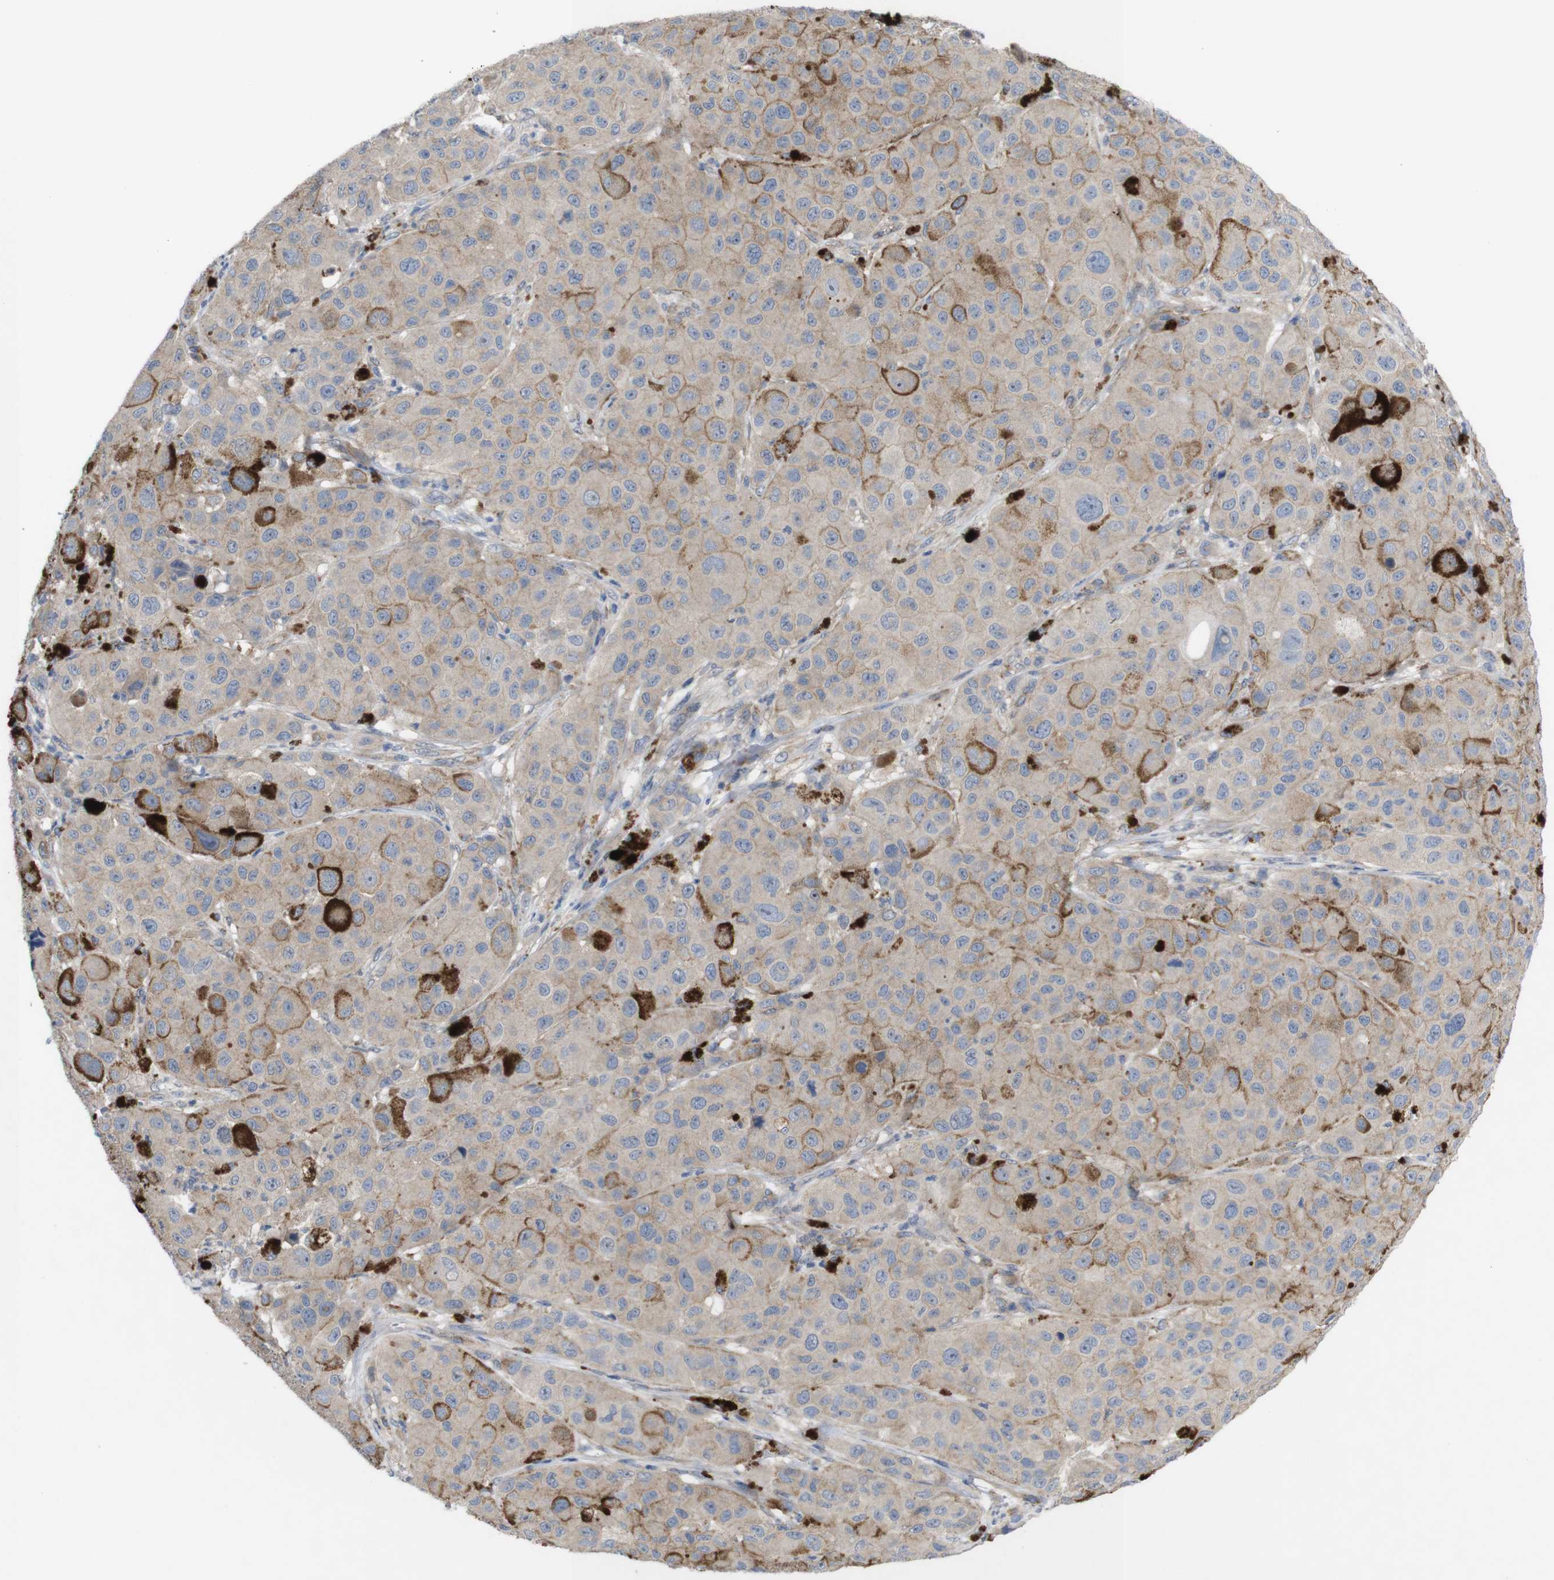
{"staining": {"intensity": "negative", "quantity": "none", "location": "none"}, "tissue": "melanoma", "cell_type": "Tumor cells", "image_type": "cancer", "snomed": [{"axis": "morphology", "description": "Malignant melanoma, NOS"}, {"axis": "topography", "description": "Skin"}], "caption": "Immunohistochemistry (IHC) photomicrograph of human malignant melanoma stained for a protein (brown), which shows no positivity in tumor cells. The staining was performed using DAB (3,3'-diaminobenzidine) to visualize the protein expression in brown, while the nuclei were stained in blue with hematoxylin (Magnification: 20x).", "gene": "KIDINS220", "patient": {"sex": "male", "age": 96}}